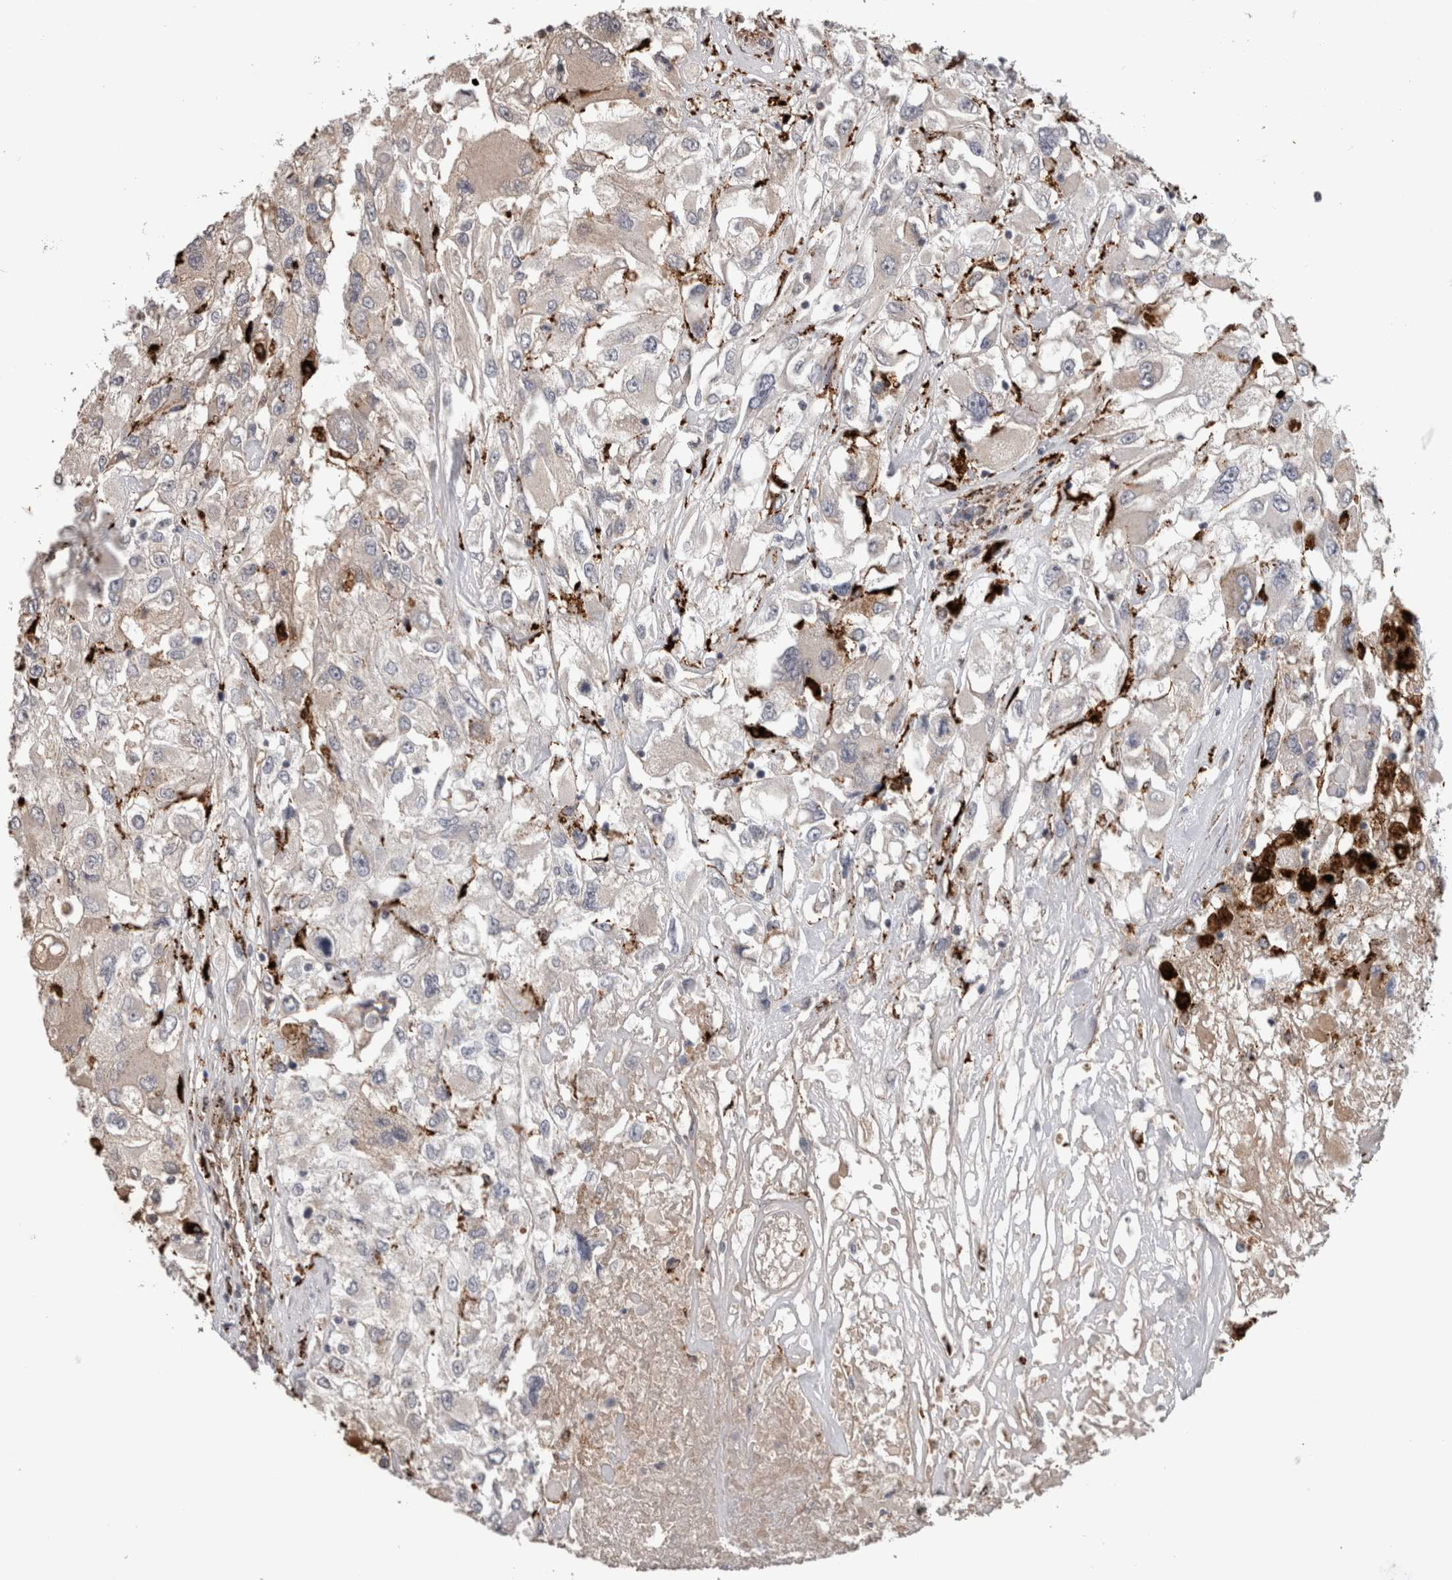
{"staining": {"intensity": "weak", "quantity": "<25%", "location": "cytoplasmic/membranous"}, "tissue": "renal cancer", "cell_type": "Tumor cells", "image_type": "cancer", "snomed": [{"axis": "morphology", "description": "Adenocarcinoma, NOS"}, {"axis": "topography", "description": "Kidney"}], "caption": "Immunohistochemical staining of human adenocarcinoma (renal) demonstrates no significant staining in tumor cells.", "gene": "CTSZ", "patient": {"sex": "female", "age": 52}}